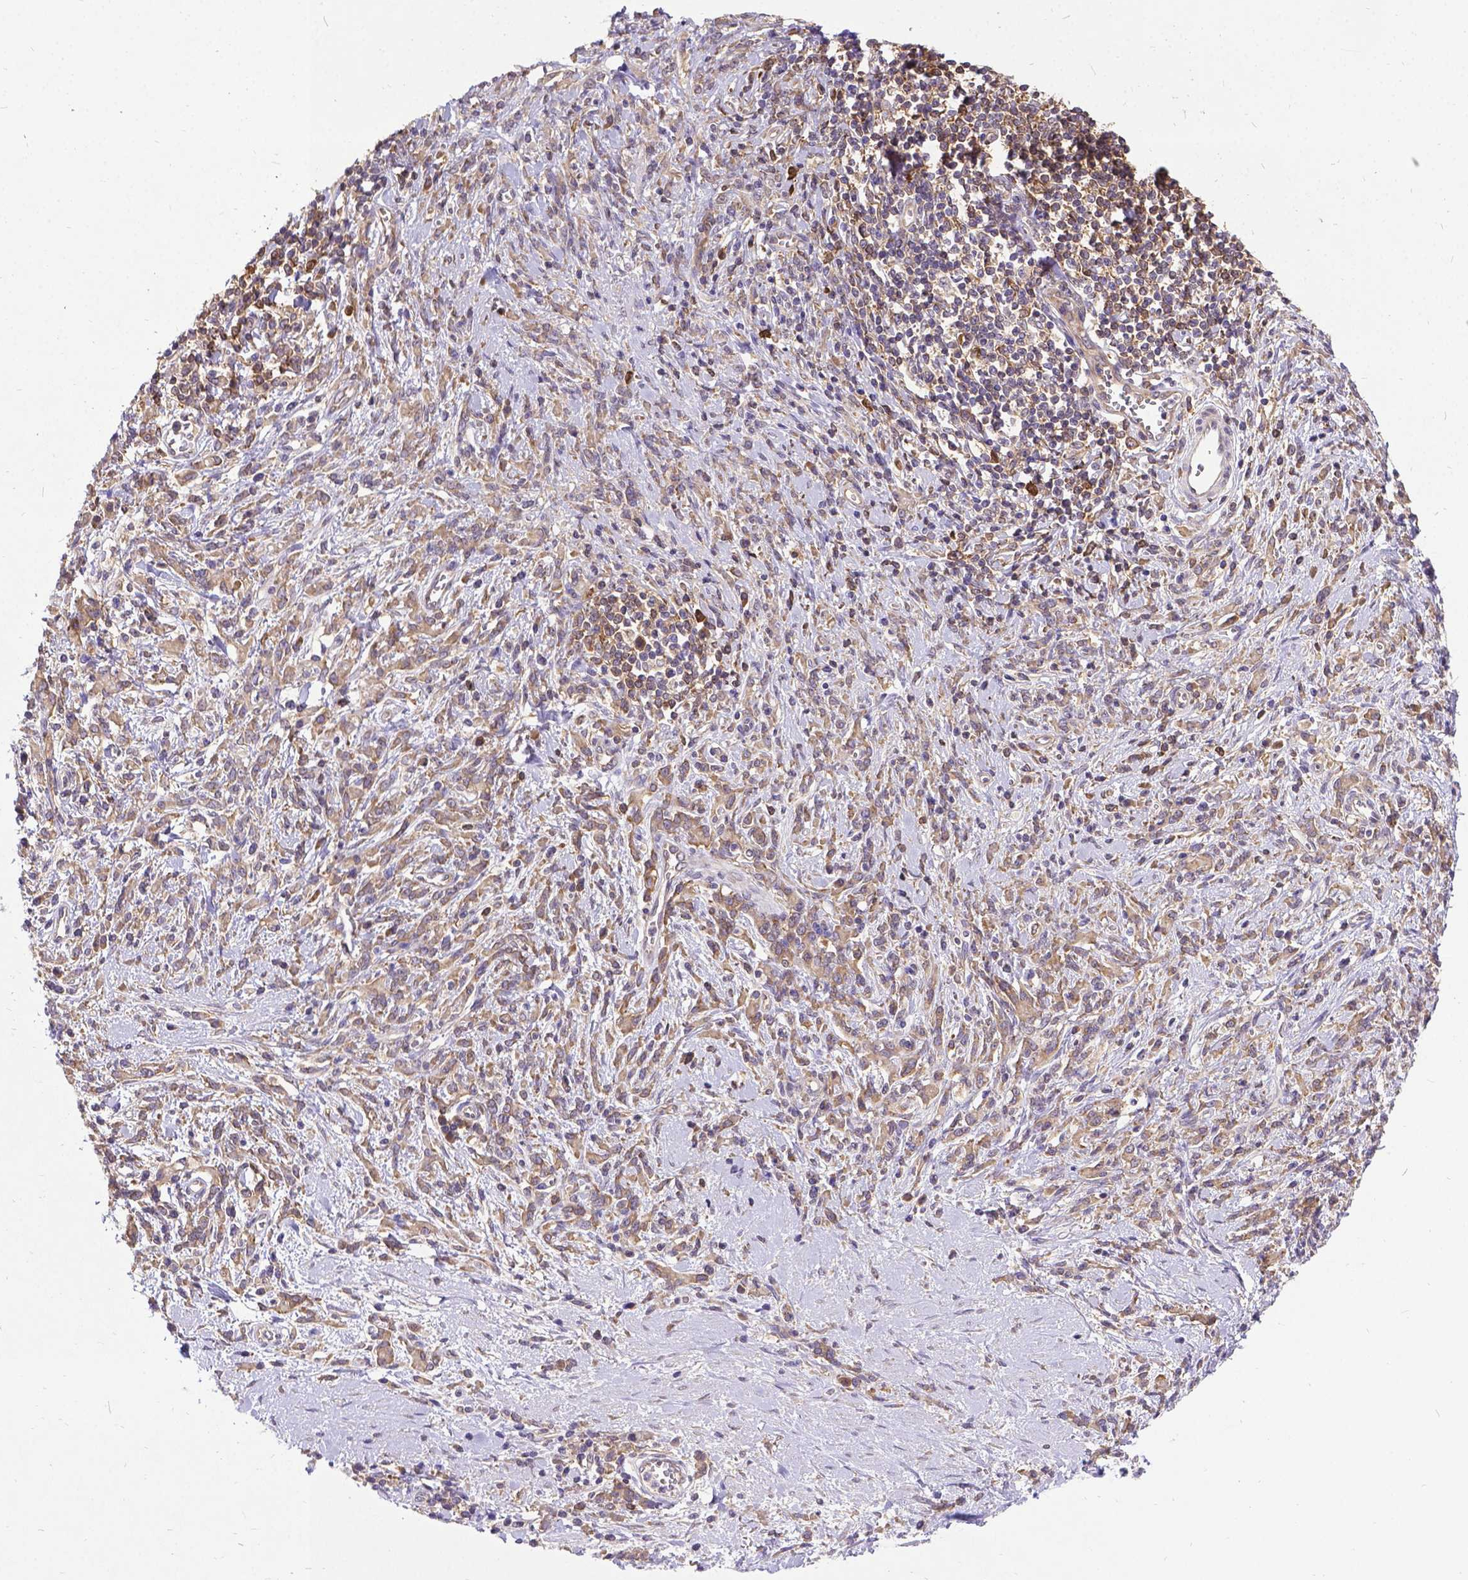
{"staining": {"intensity": "moderate", "quantity": ">75%", "location": "cytoplasmic/membranous"}, "tissue": "stomach cancer", "cell_type": "Tumor cells", "image_type": "cancer", "snomed": [{"axis": "morphology", "description": "Adenocarcinoma, NOS"}, {"axis": "topography", "description": "Stomach"}], "caption": "Approximately >75% of tumor cells in human adenocarcinoma (stomach) reveal moderate cytoplasmic/membranous protein positivity as visualized by brown immunohistochemical staining.", "gene": "DENND6A", "patient": {"sex": "female", "age": 57}}